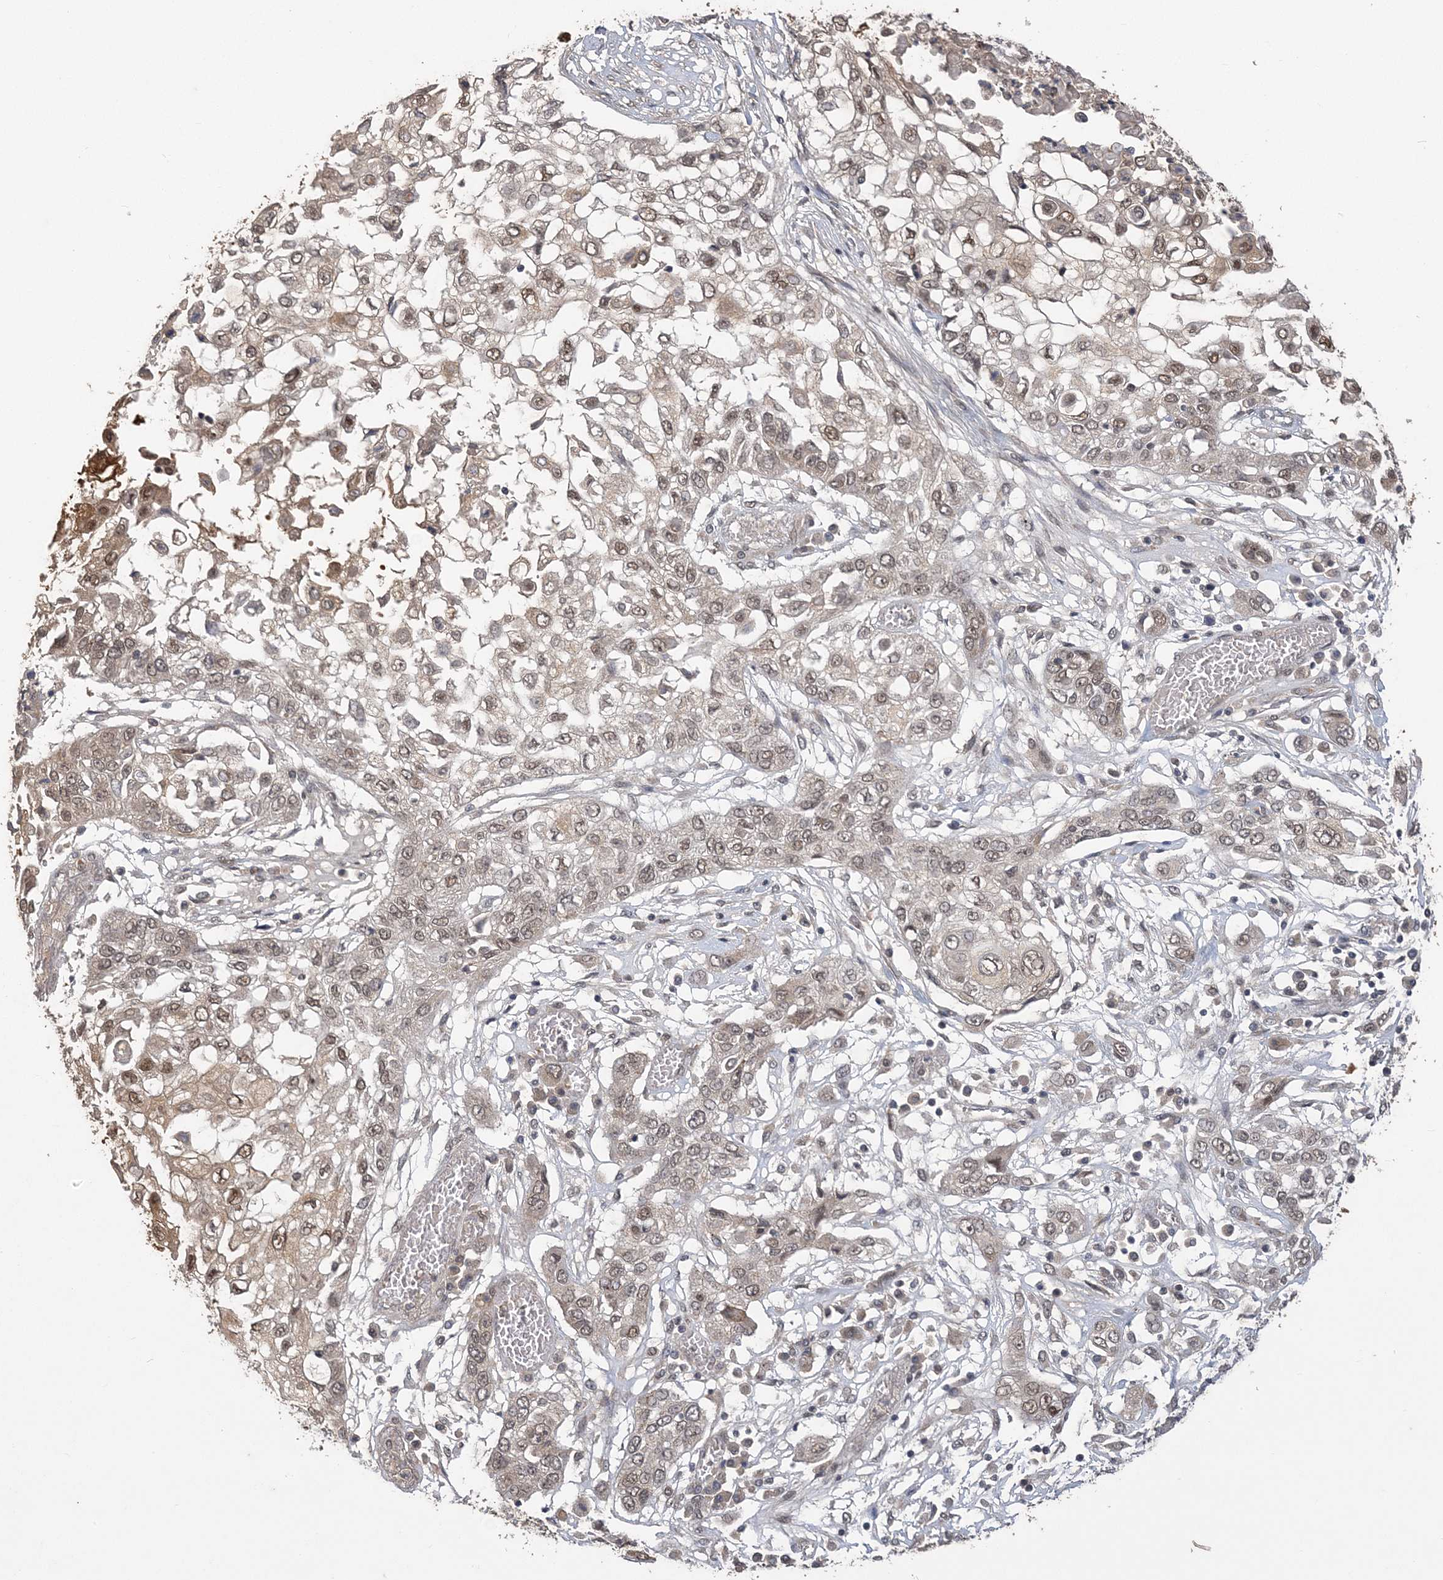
{"staining": {"intensity": "weak", "quantity": "25%-75%", "location": "nuclear"}, "tissue": "lung cancer", "cell_type": "Tumor cells", "image_type": "cancer", "snomed": [{"axis": "morphology", "description": "Squamous cell carcinoma, NOS"}, {"axis": "topography", "description": "Lung"}], "caption": "Approximately 25%-75% of tumor cells in lung squamous cell carcinoma reveal weak nuclear protein staining as visualized by brown immunohistochemical staining.", "gene": "ZBTB7A", "patient": {"sex": "male", "age": 71}}